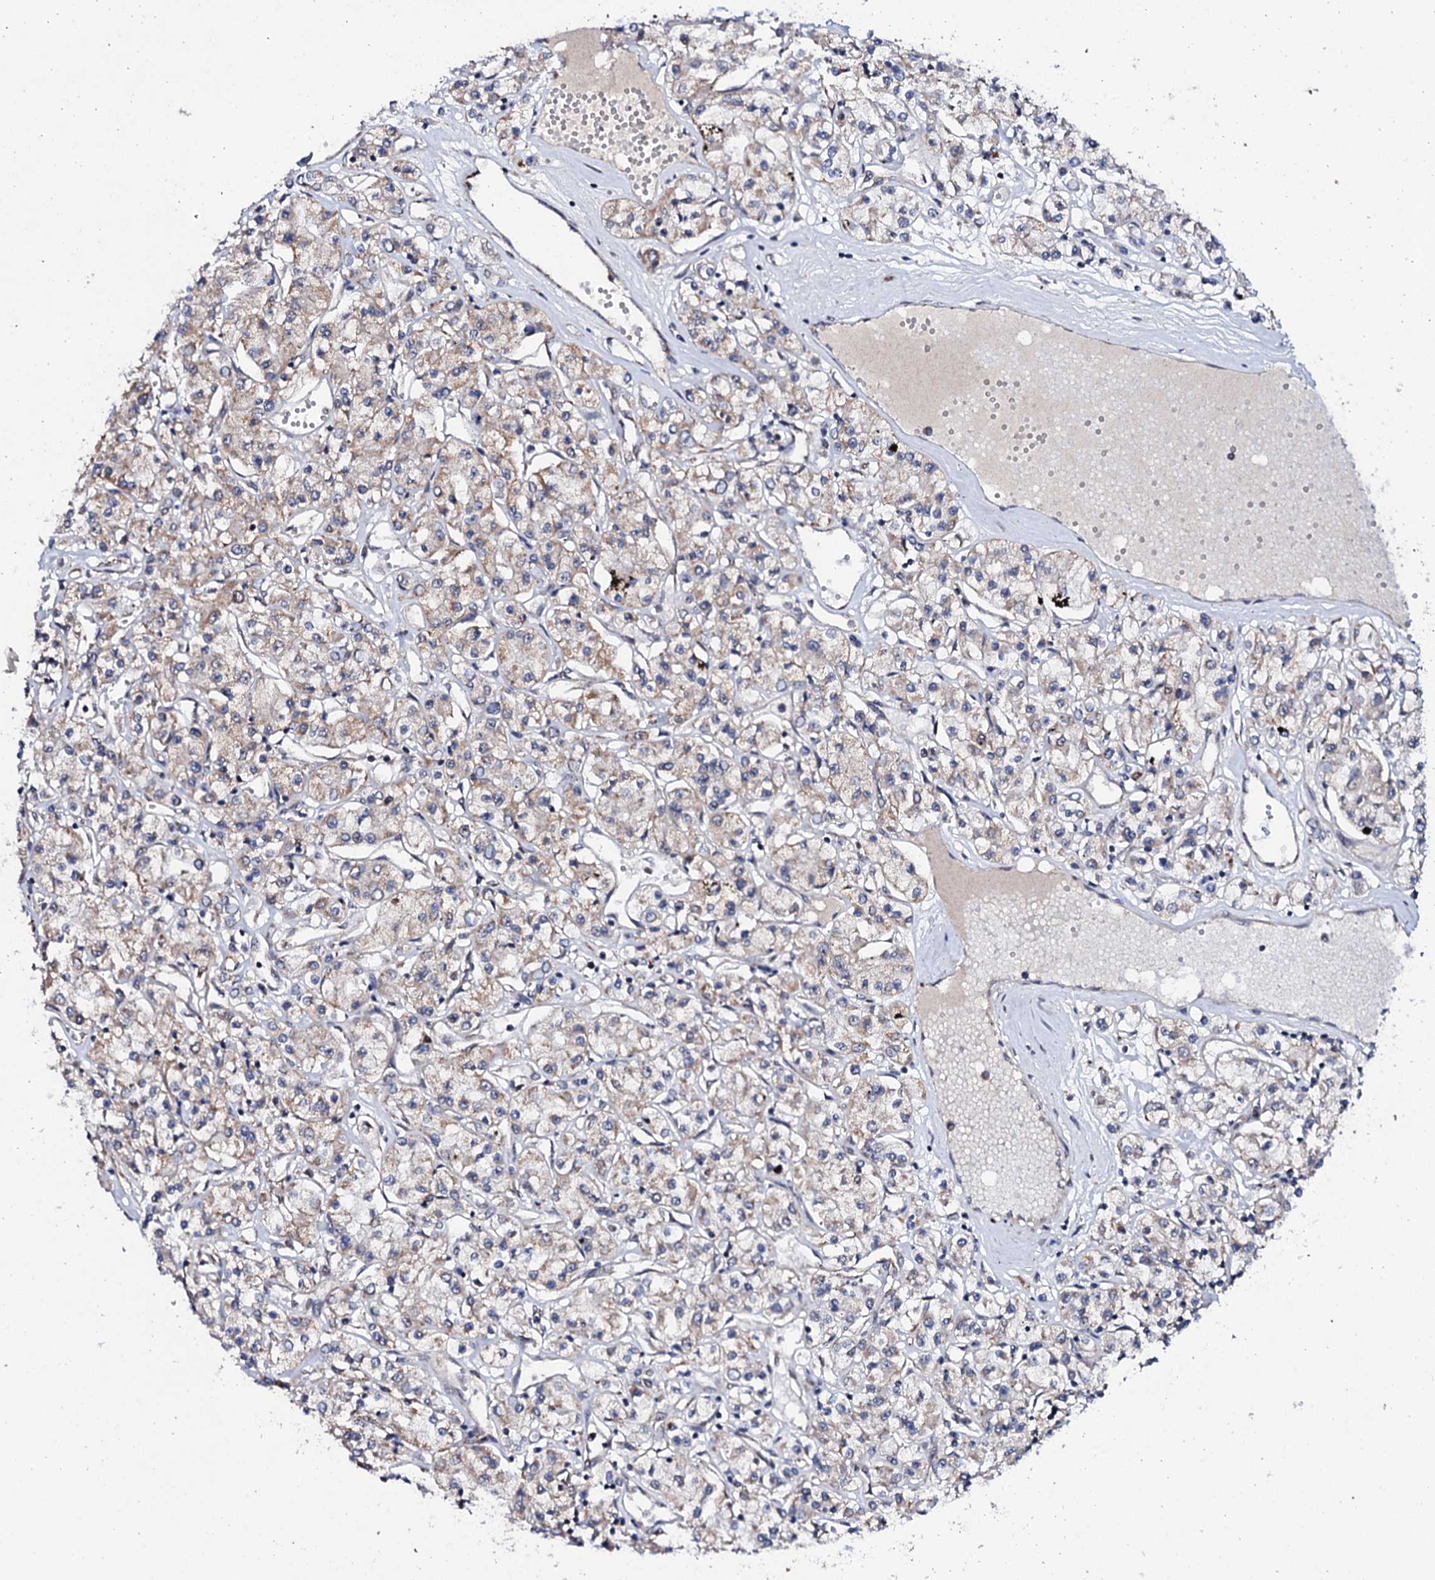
{"staining": {"intensity": "weak", "quantity": "25%-75%", "location": "cytoplasmic/membranous"}, "tissue": "renal cancer", "cell_type": "Tumor cells", "image_type": "cancer", "snomed": [{"axis": "morphology", "description": "Adenocarcinoma, NOS"}, {"axis": "topography", "description": "Kidney"}], "caption": "Tumor cells demonstrate low levels of weak cytoplasmic/membranous staining in approximately 25%-75% of cells in human renal adenocarcinoma.", "gene": "MTIF3", "patient": {"sex": "female", "age": 59}}